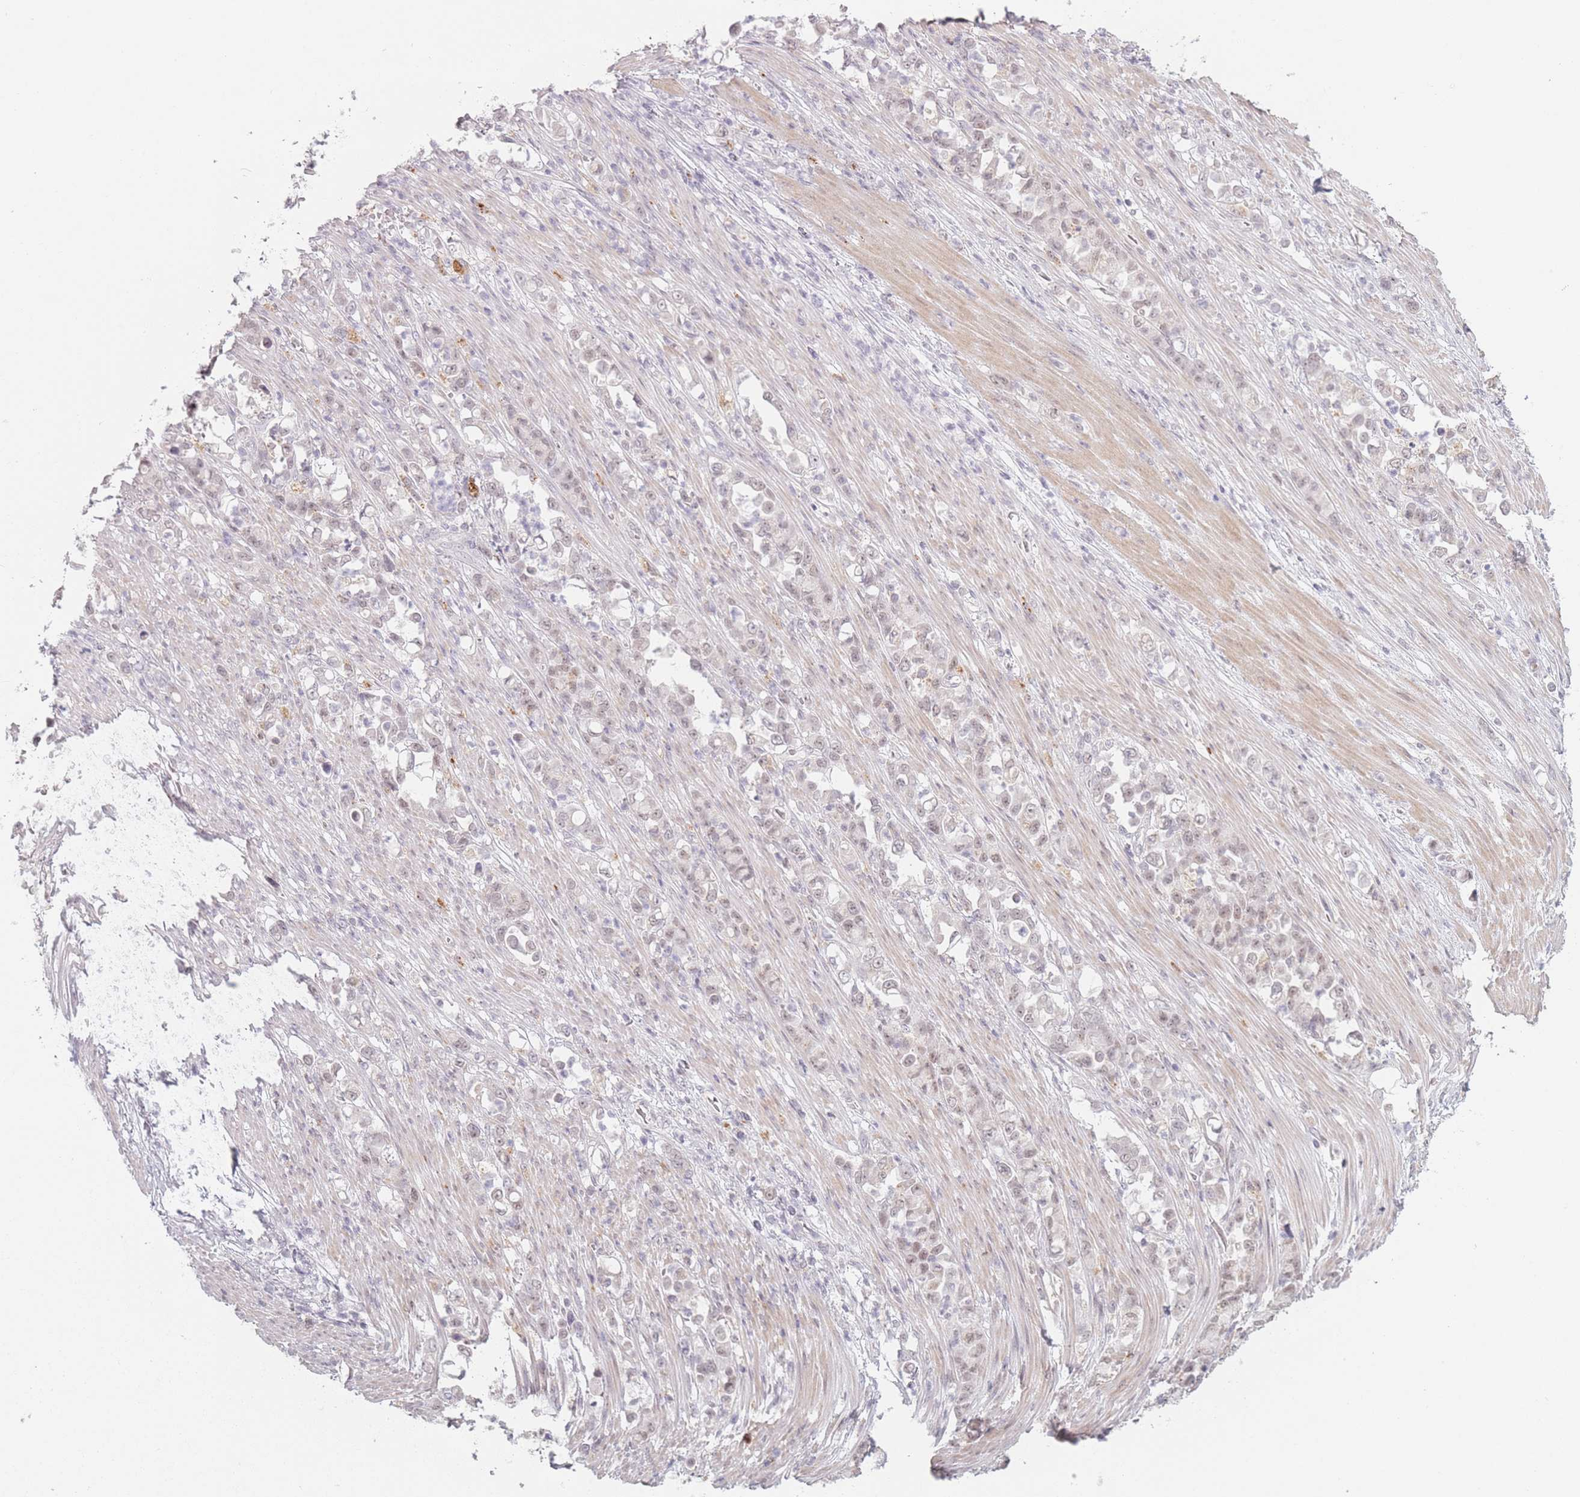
{"staining": {"intensity": "weak", "quantity": "25%-75%", "location": "nuclear"}, "tissue": "stomach cancer", "cell_type": "Tumor cells", "image_type": "cancer", "snomed": [{"axis": "morphology", "description": "Normal tissue, NOS"}, {"axis": "morphology", "description": "Adenocarcinoma, NOS"}, {"axis": "topography", "description": "Stomach"}], "caption": "Tumor cells display low levels of weak nuclear positivity in about 25%-75% of cells in stomach cancer.", "gene": "OR10C1", "patient": {"sex": "female", "age": 79}}